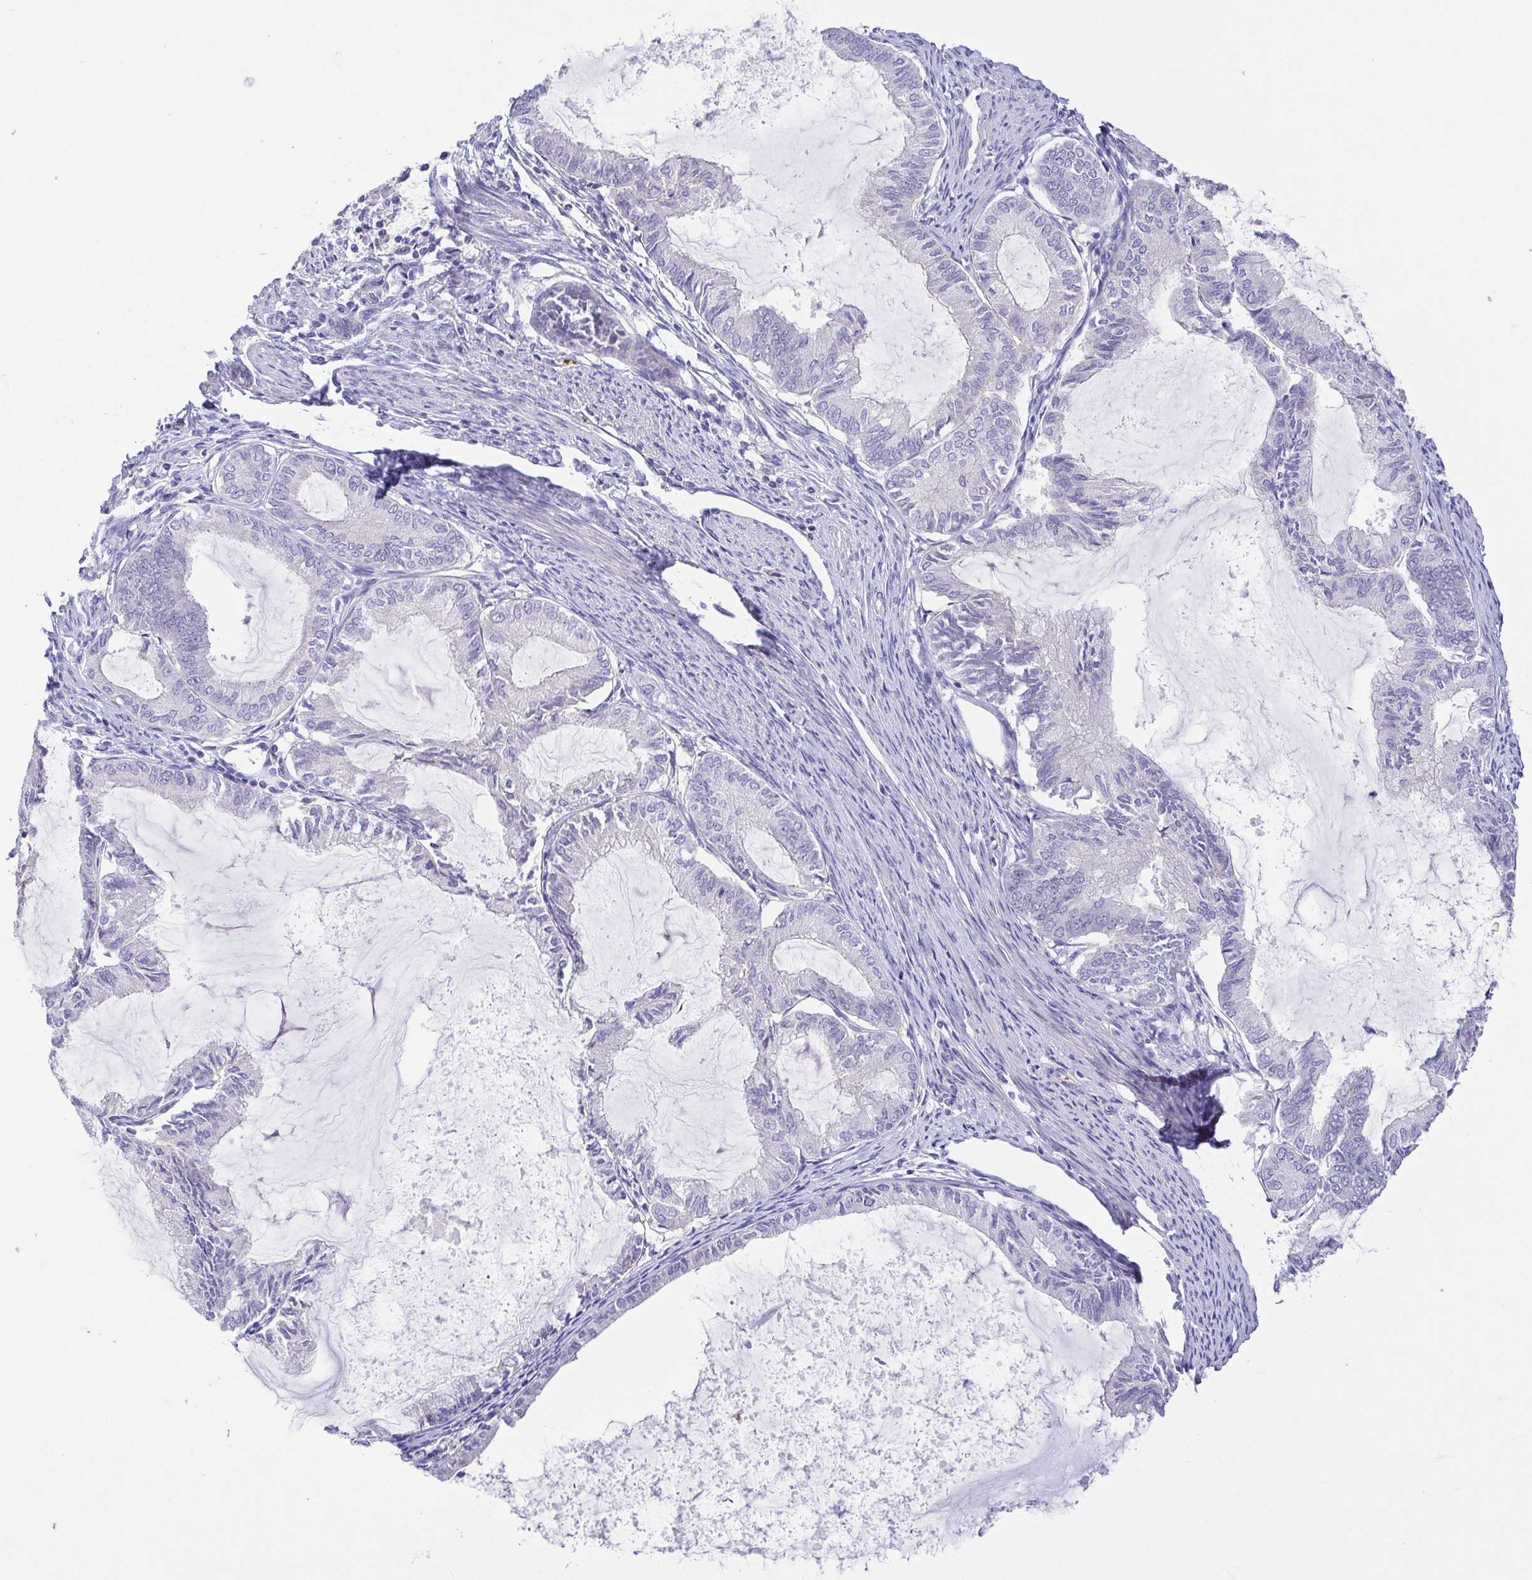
{"staining": {"intensity": "negative", "quantity": "none", "location": "none"}, "tissue": "endometrial cancer", "cell_type": "Tumor cells", "image_type": "cancer", "snomed": [{"axis": "morphology", "description": "Adenocarcinoma, NOS"}, {"axis": "topography", "description": "Endometrium"}], "caption": "This is a histopathology image of IHC staining of endometrial cancer, which shows no positivity in tumor cells.", "gene": "PRR14L", "patient": {"sex": "female", "age": 86}}